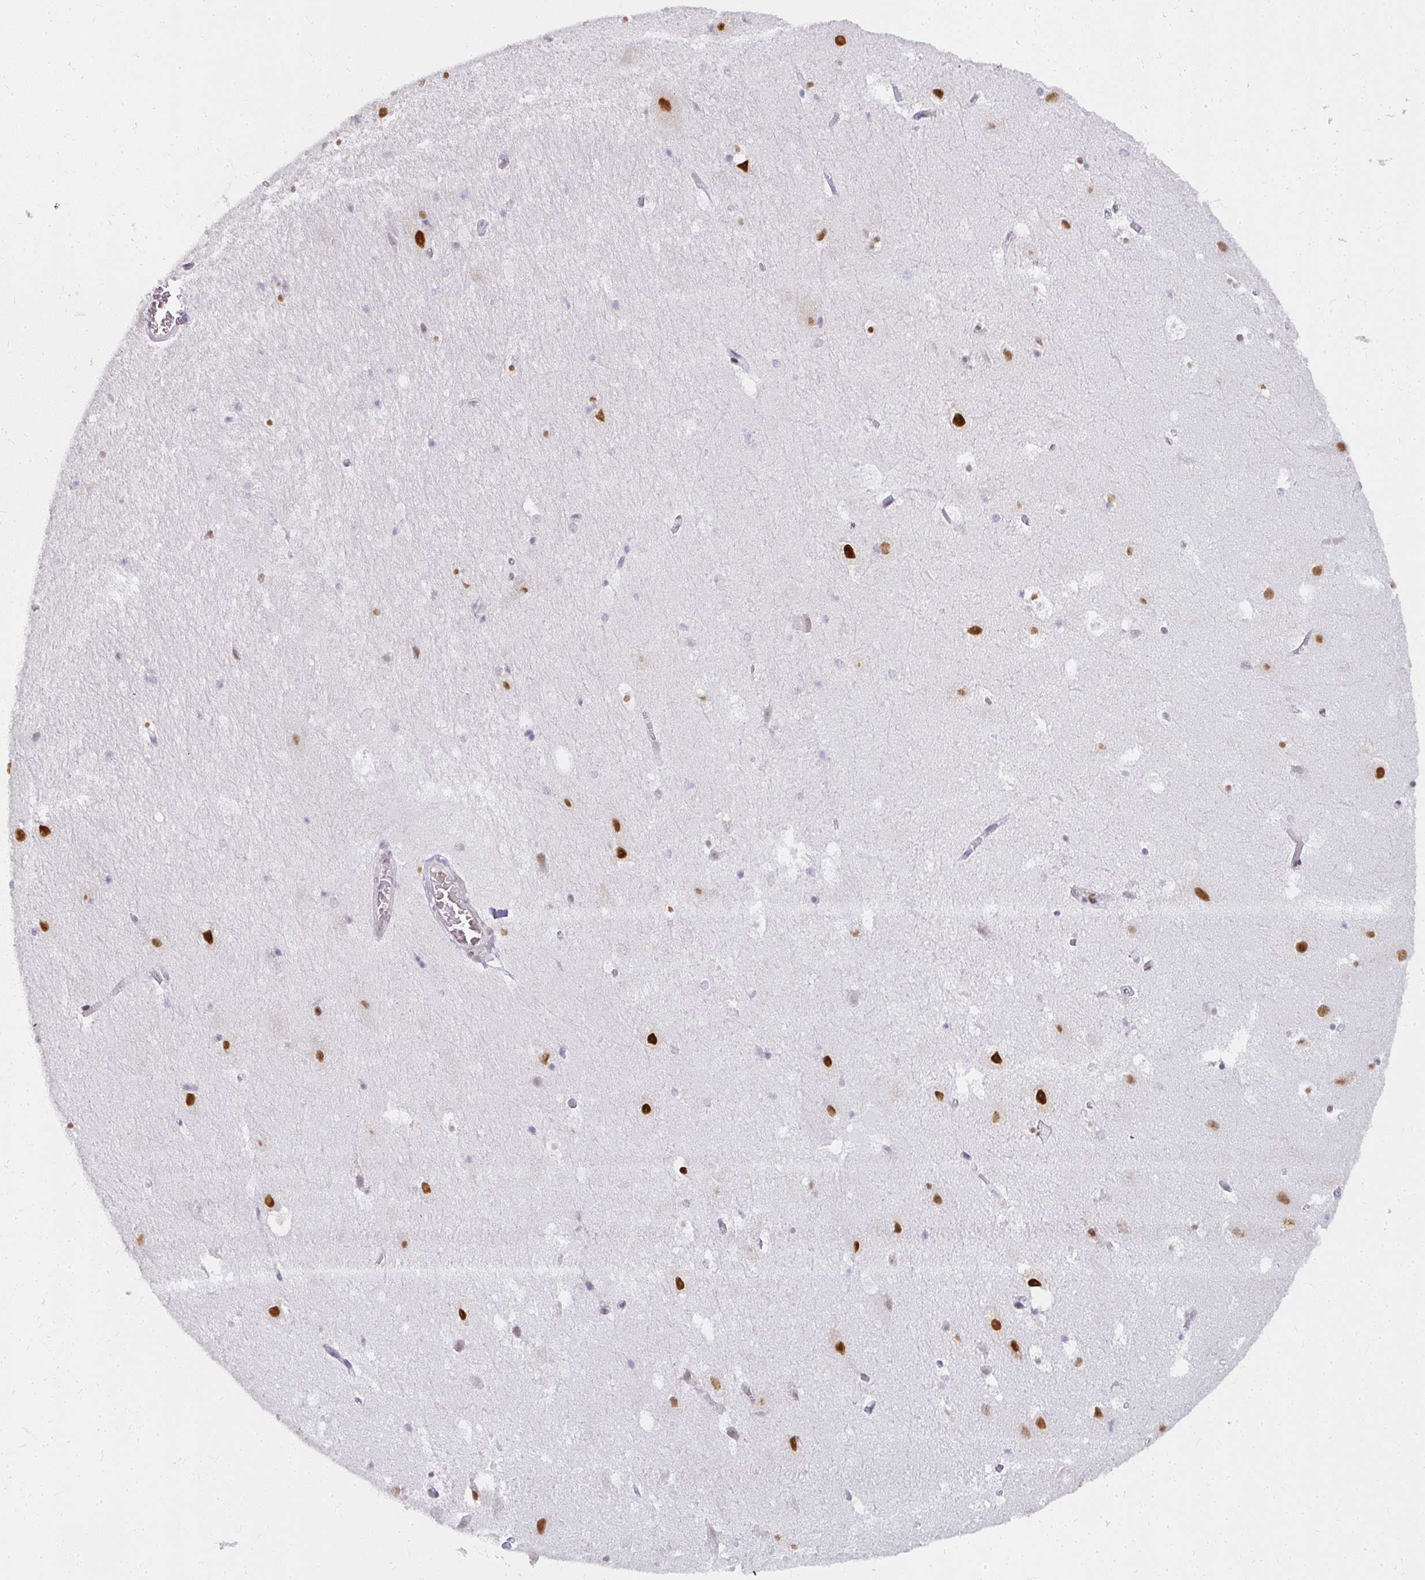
{"staining": {"intensity": "strong", "quantity": "25%-75%", "location": "nuclear"}, "tissue": "hippocampus", "cell_type": "Glial cells", "image_type": "normal", "snomed": [{"axis": "morphology", "description": "Normal tissue, NOS"}, {"axis": "topography", "description": "Hippocampus"}], "caption": "Protein staining of normal hippocampus displays strong nuclear expression in approximately 25%-75% of glial cells. The staining is performed using DAB (3,3'-diaminobenzidine) brown chromogen to label protein expression. The nuclei are counter-stained blue using hematoxylin.", "gene": "SYNCRIP", "patient": {"sex": "female", "age": 52}}